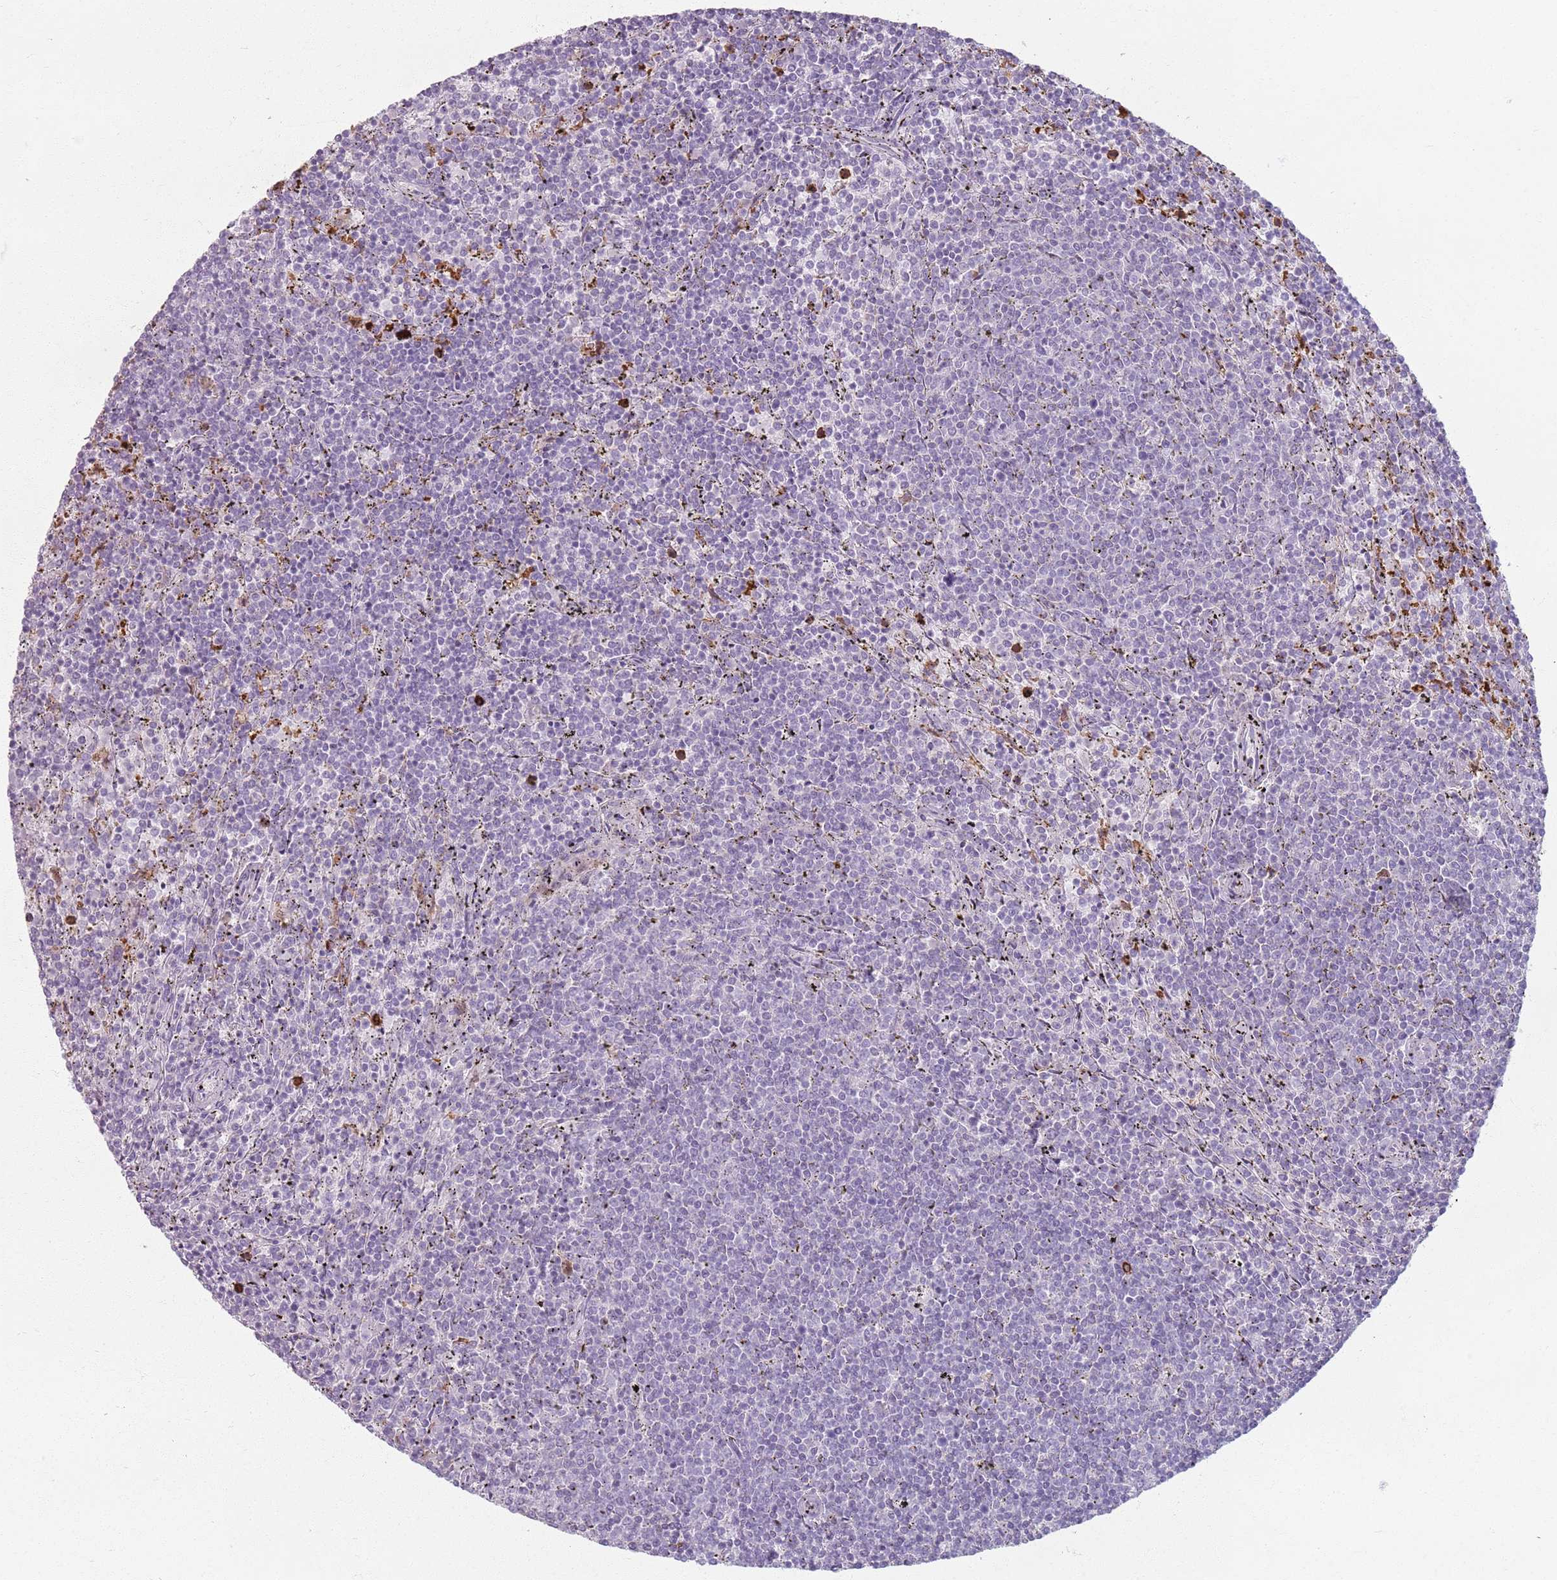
{"staining": {"intensity": "negative", "quantity": "none", "location": "none"}, "tissue": "lymphoma", "cell_type": "Tumor cells", "image_type": "cancer", "snomed": [{"axis": "morphology", "description": "Malignant lymphoma, non-Hodgkin's type, Low grade"}, {"axis": "topography", "description": "Spleen"}], "caption": "Low-grade malignant lymphoma, non-Hodgkin's type was stained to show a protein in brown. There is no significant expression in tumor cells.", "gene": "GDPGP1", "patient": {"sex": "female", "age": 50}}